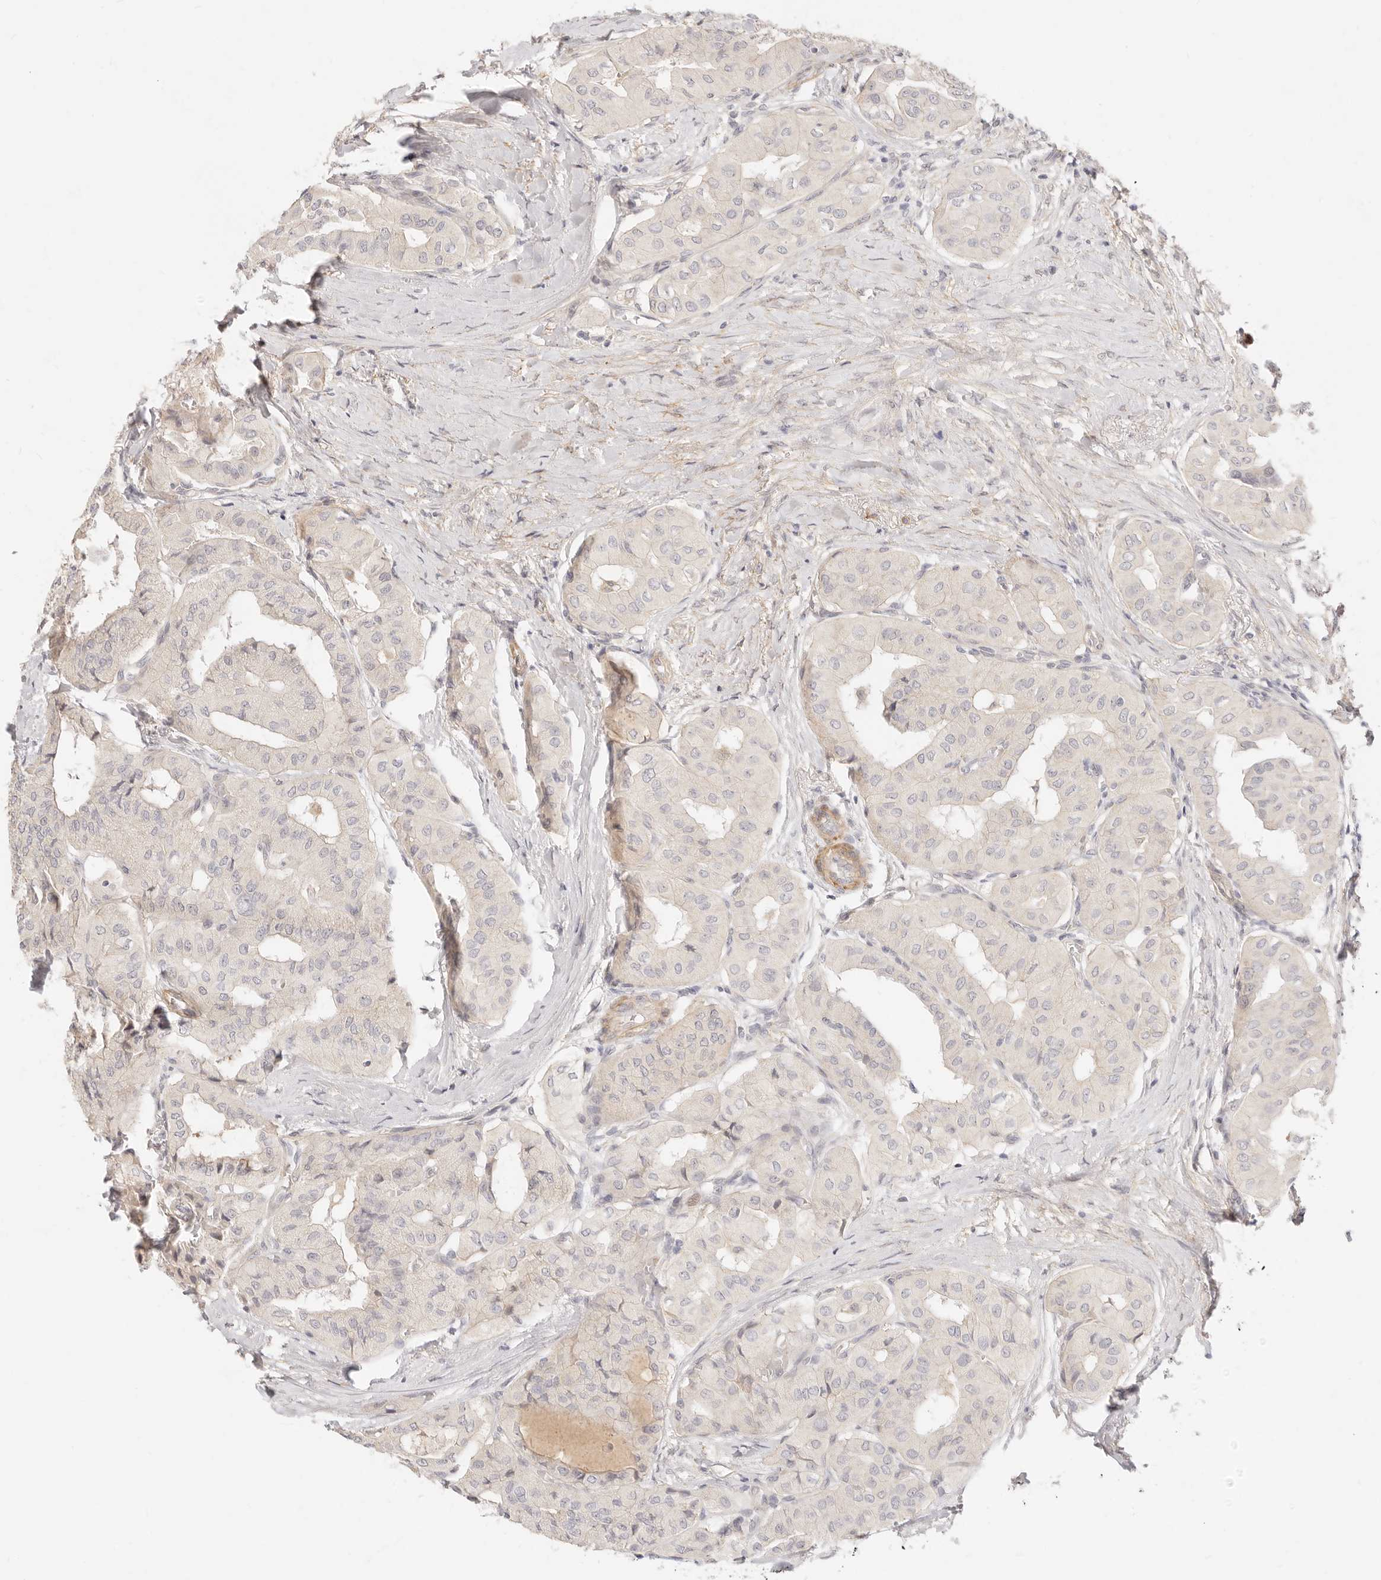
{"staining": {"intensity": "negative", "quantity": "none", "location": "none"}, "tissue": "thyroid cancer", "cell_type": "Tumor cells", "image_type": "cancer", "snomed": [{"axis": "morphology", "description": "Papillary adenocarcinoma, NOS"}, {"axis": "topography", "description": "Thyroid gland"}], "caption": "Papillary adenocarcinoma (thyroid) was stained to show a protein in brown. There is no significant staining in tumor cells. Nuclei are stained in blue.", "gene": "UBXN10", "patient": {"sex": "female", "age": 59}}